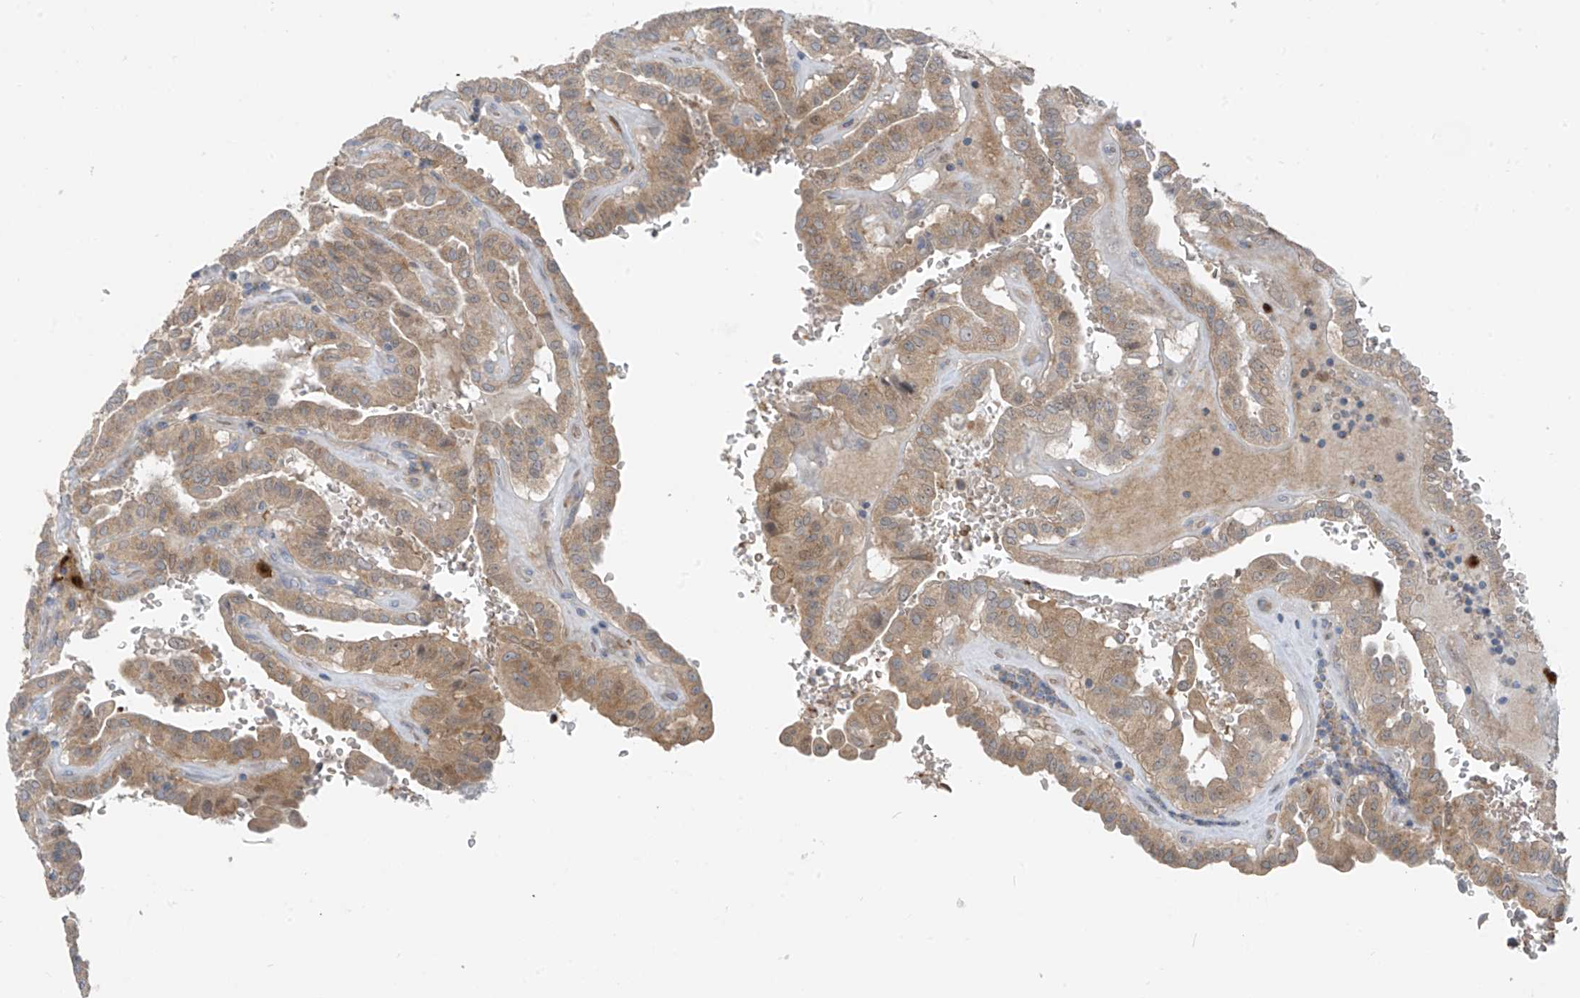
{"staining": {"intensity": "moderate", "quantity": ">75%", "location": "cytoplasmic/membranous"}, "tissue": "thyroid cancer", "cell_type": "Tumor cells", "image_type": "cancer", "snomed": [{"axis": "morphology", "description": "Papillary adenocarcinoma, NOS"}, {"axis": "topography", "description": "Thyroid gland"}], "caption": "Protein staining of thyroid cancer tissue shows moderate cytoplasmic/membranous positivity in approximately >75% of tumor cells.", "gene": "SLC12A6", "patient": {"sex": "male", "age": 77}}